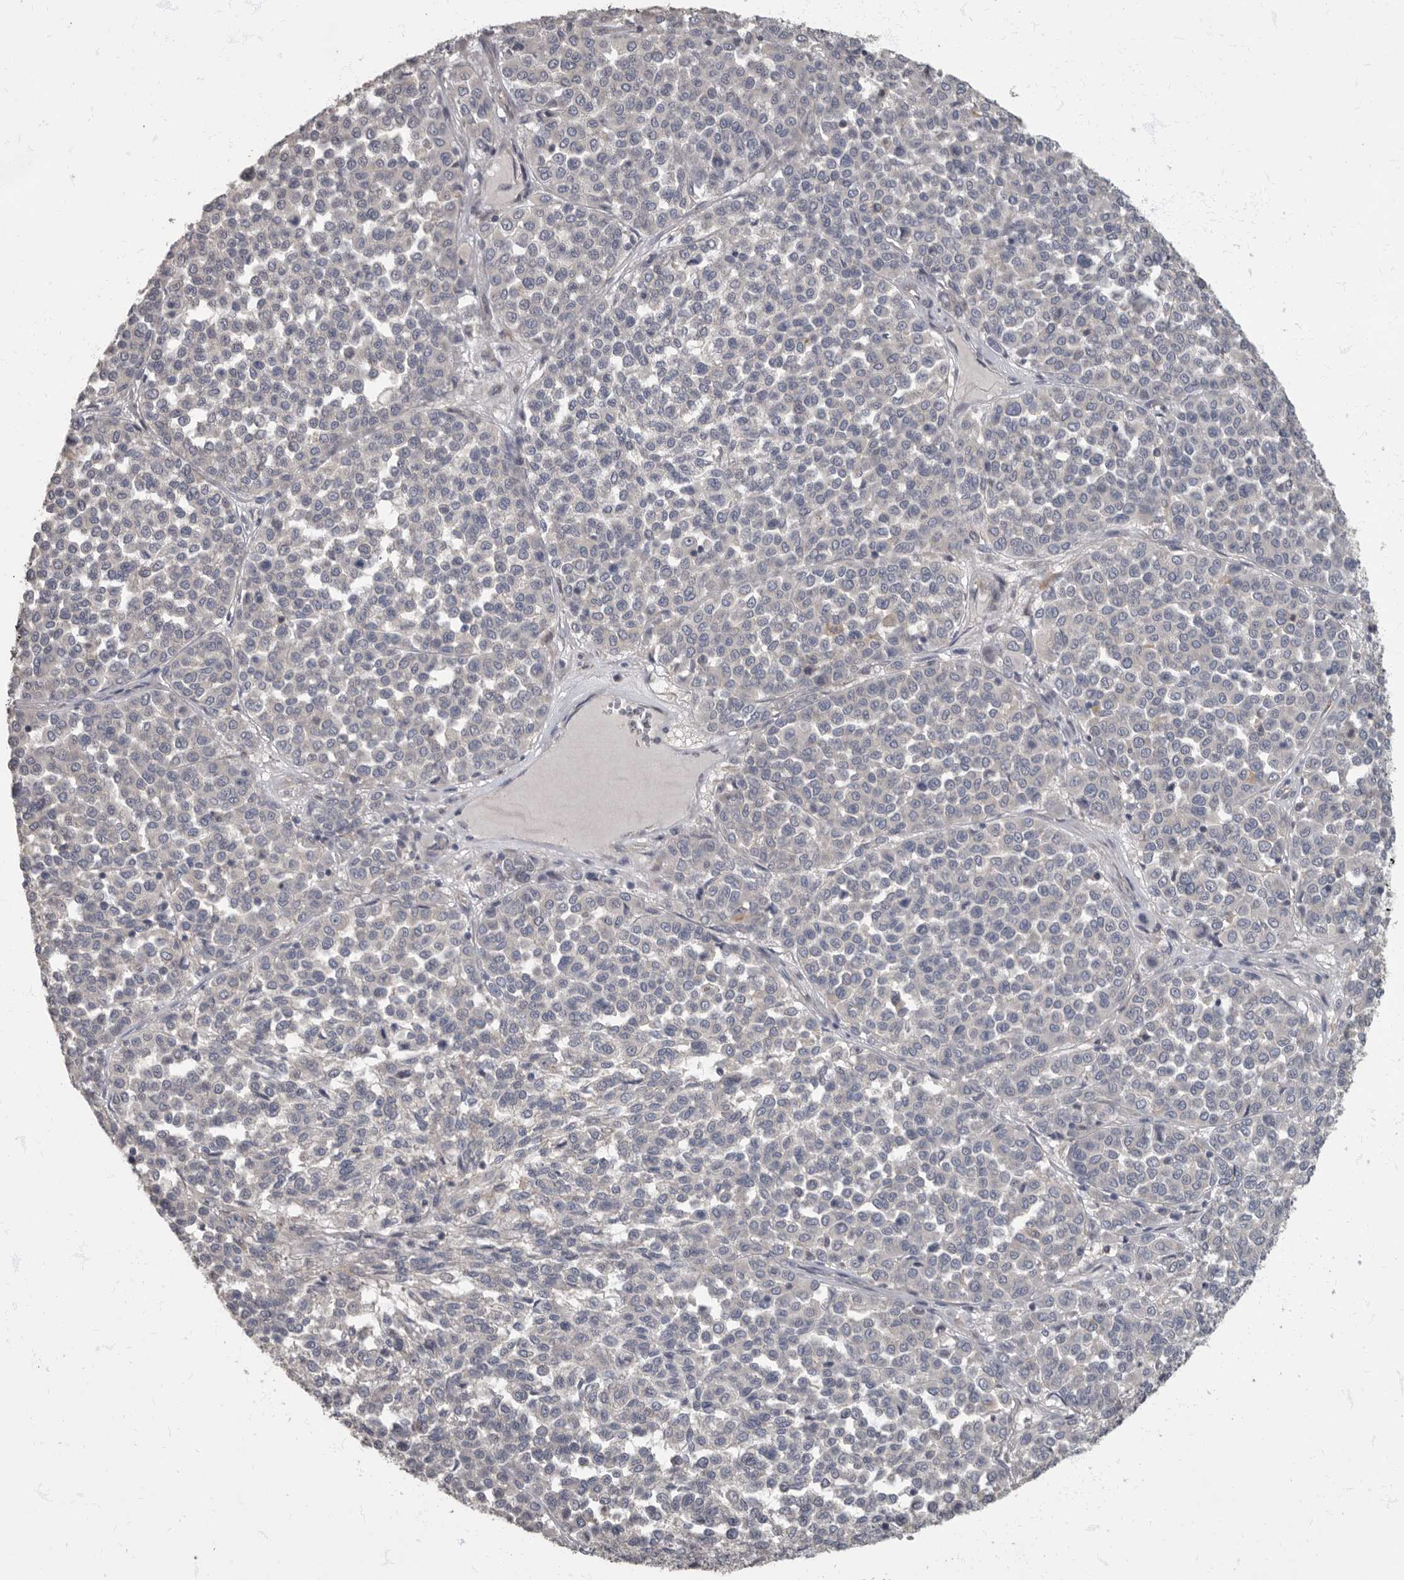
{"staining": {"intensity": "negative", "quantity": "none", "location": "none"}, "tissue": "melanoma", "cell_type": "Tumor cells", "image_type": "cancer", "snomed": [{"axis": "morphology", "description": "Malignant melanoma, Metastatic site"}, {"axis": "topography", "description": "Pancreas"}], "caption": "DAB (3,3'-diaminobenzidine) immunohistochemical staining of human malignant melanoma (metastatic site) demonstrates no significant expression in tumor cells.", "gene": "PDK1", "patient": {"sex": "female", "age": 30}}